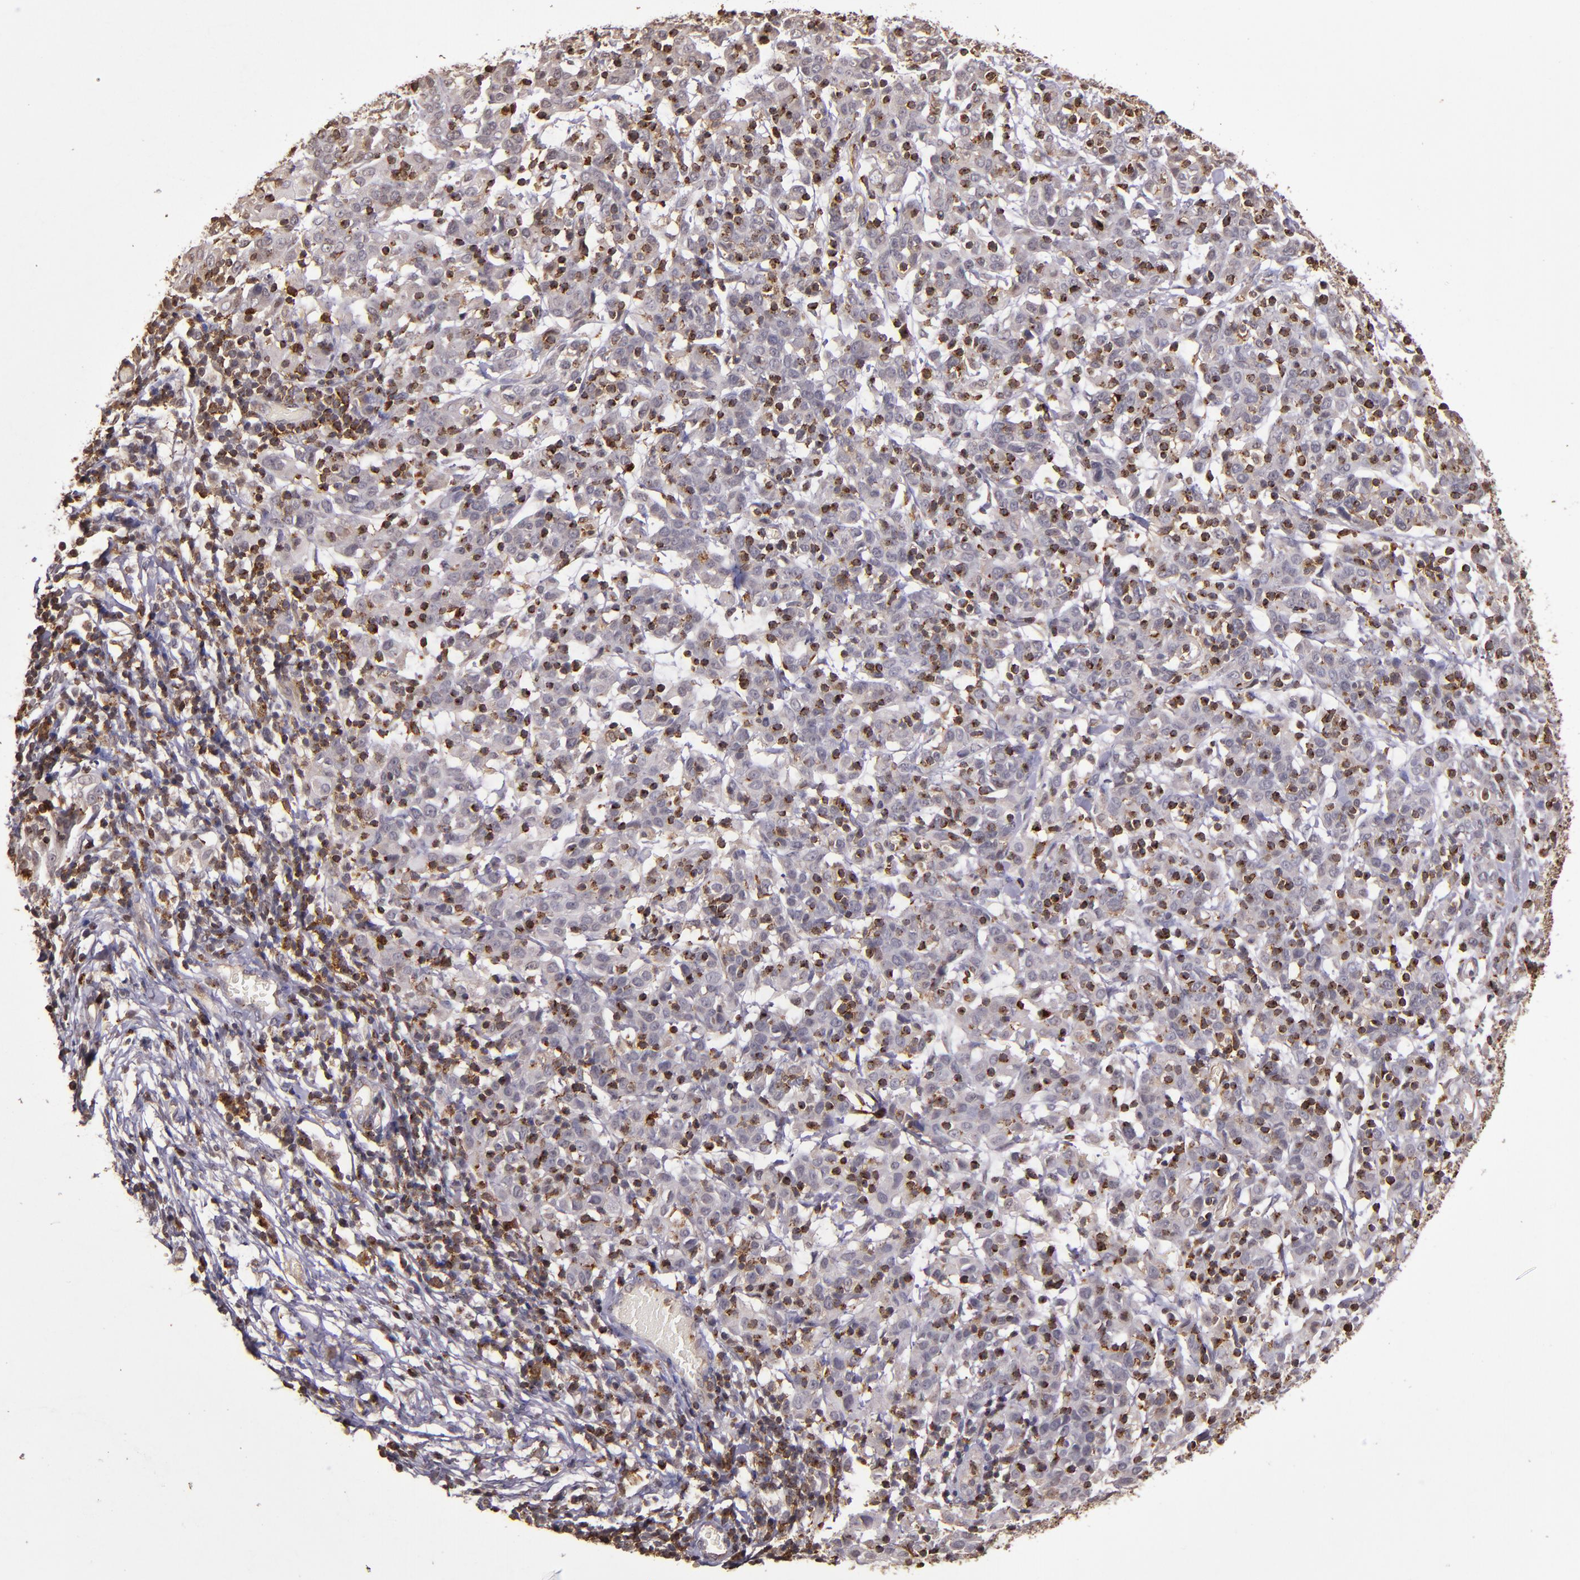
{"staining": {"intensity": "negative", "quantity": "none", "location": "none"}, "tissue": "cervical cancer", "cell_type": "Tumor cells", "image_type": "cancer", "snomed": [{"axis": "morphology", "description": "Normal tissue, NOS"}, {"axis": "morphology", "description": "Squamous cell carcinoma, NOS"}, {"axis": "topography", "description": "Cervix"}], "caption": "Immunohistochemistry (IHC) of cervical cancer displays no staining in tumor cells. The staining was performed using DAB to visualize the protein expression in brown, while the nuclei were stained in blue with hematoxylin (Magnification: 20x).", "gene": "SLC2A3", "patient": {"sex": "female", "age": 67}}